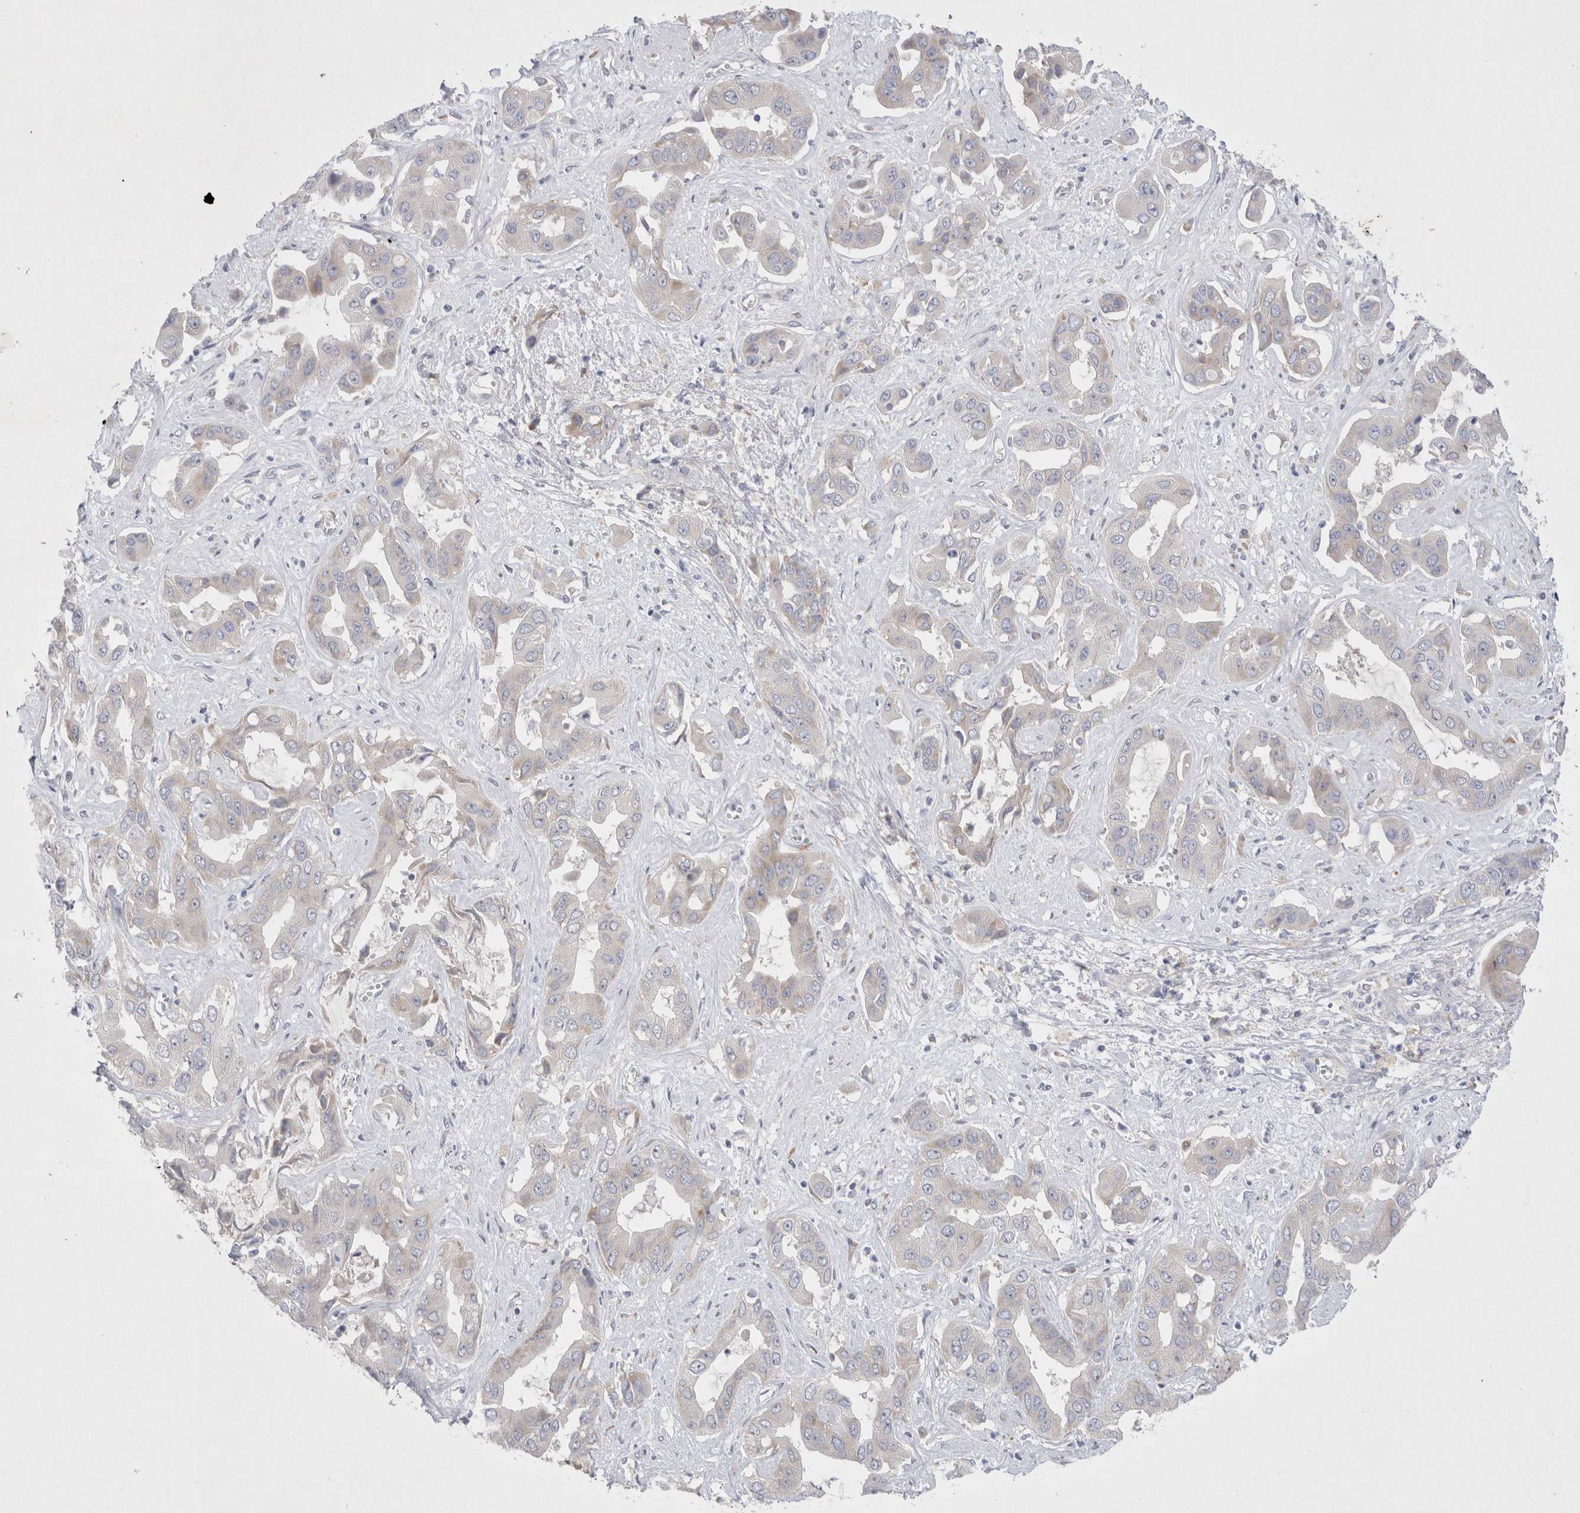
{"staining": {"intensity": "negative", "quantity": "none", "location": "none"}, "tissue": "liver cancer", "cell_type": "Tumor cells", "image_type": "cancer", "snomed": [{"axis": "morphology", "description": "Cholangiocarcinoma"}, {"axis": "topography", "description": "Liver"}], "caption": "Immunohistochemistry (IHC) photomicrograph of neoplastic tissue: liver cholangiocarcinoma stained with DAB shows no significant protein positivity in tumor cells.", "gene": "RBM12B", "patient": {"sex": "female", "age": 52}}